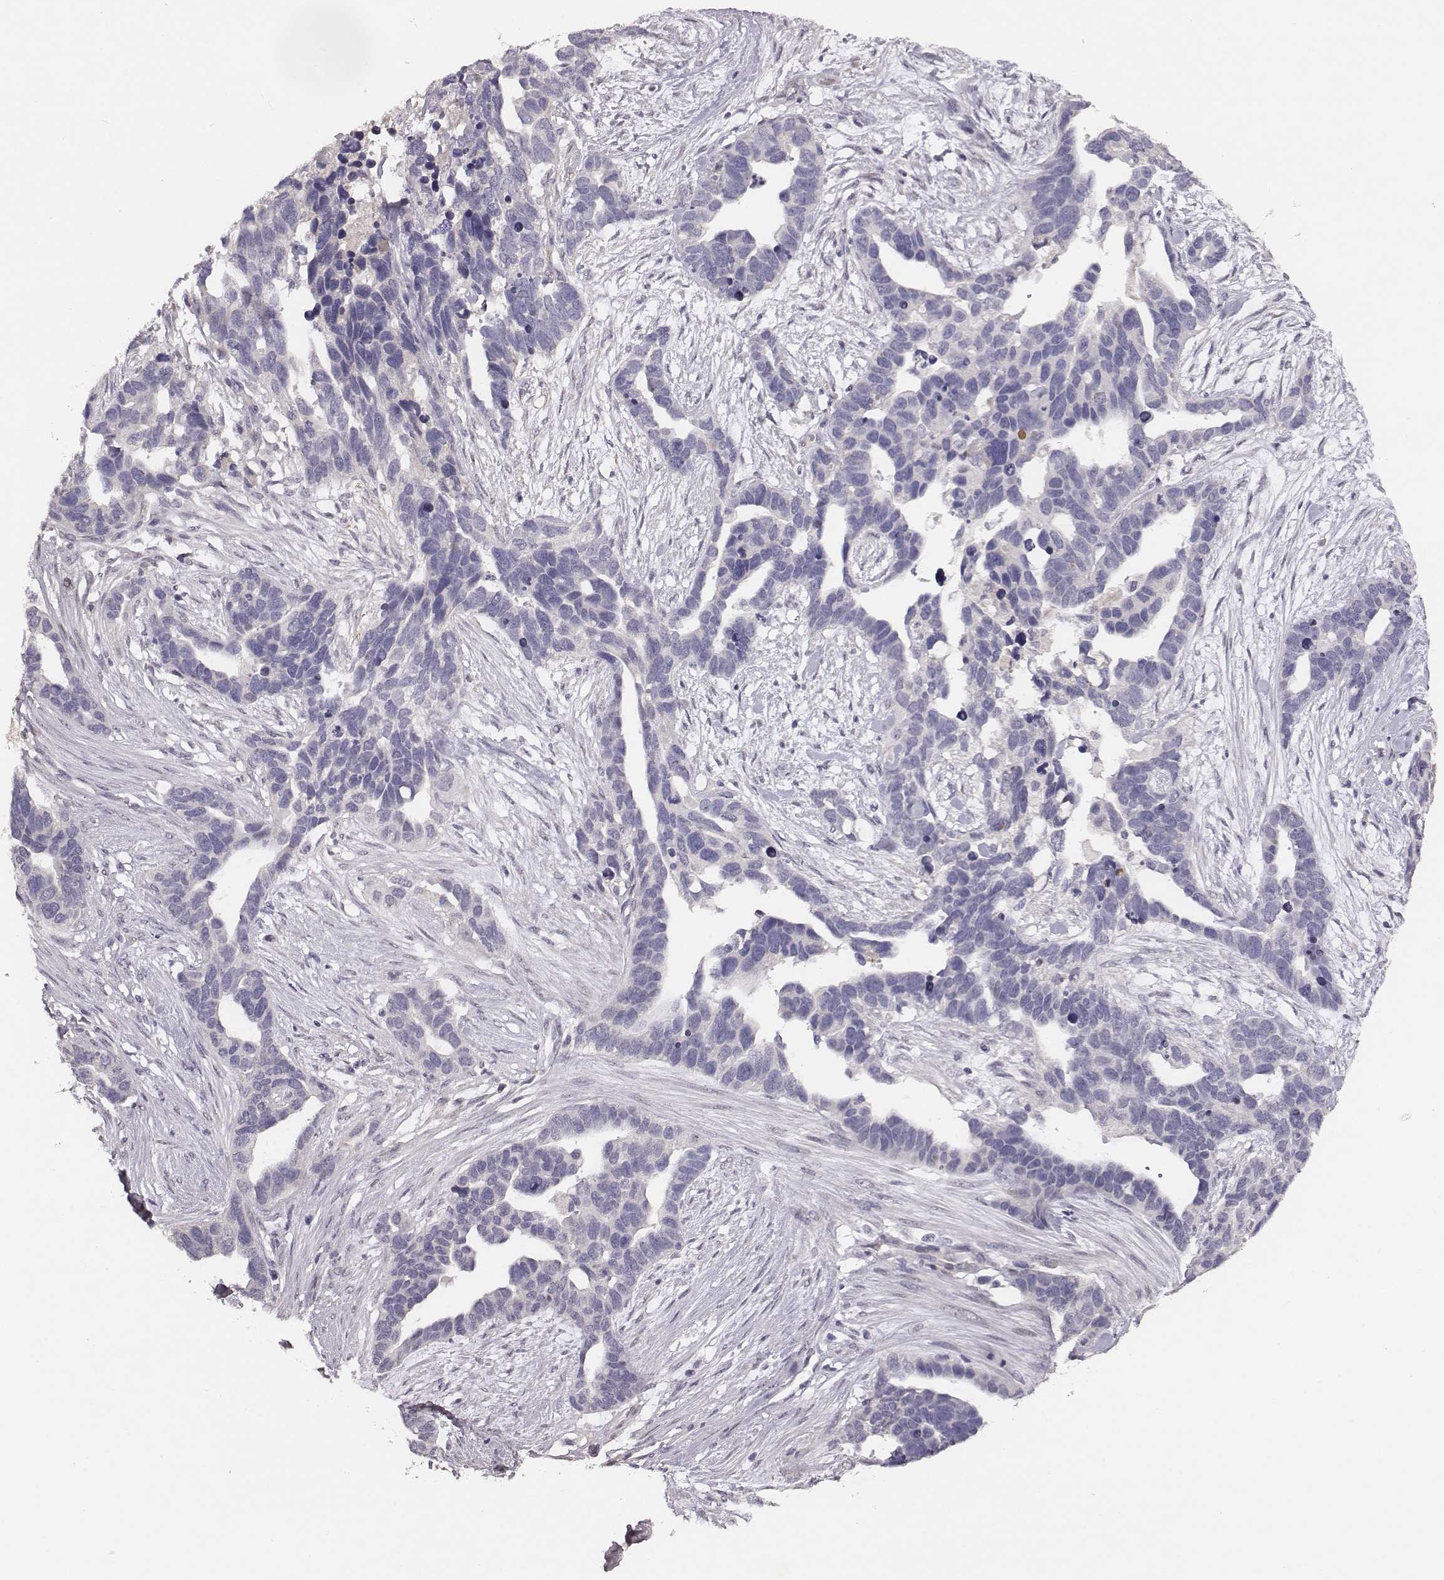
{"staining": {"intensity": "negative", "quantity": "none", "location": "none"}, "tissue": "ovarian cancer", "cell_type": "Tumor cells", "image_type": "cancer", "snomed": [{"axis": "morphology", "description": "Cystadenocarcinoma, serous, NOS"}, {"axis": "topography", "description": "Ovary"}], "caption": "Tumor cells are negative for brown protein staining in ovarian cancer (serous cystadenocarcinoma).", "gene": "SLC22A6", "patient": {"sex": "female", "age": 54}}